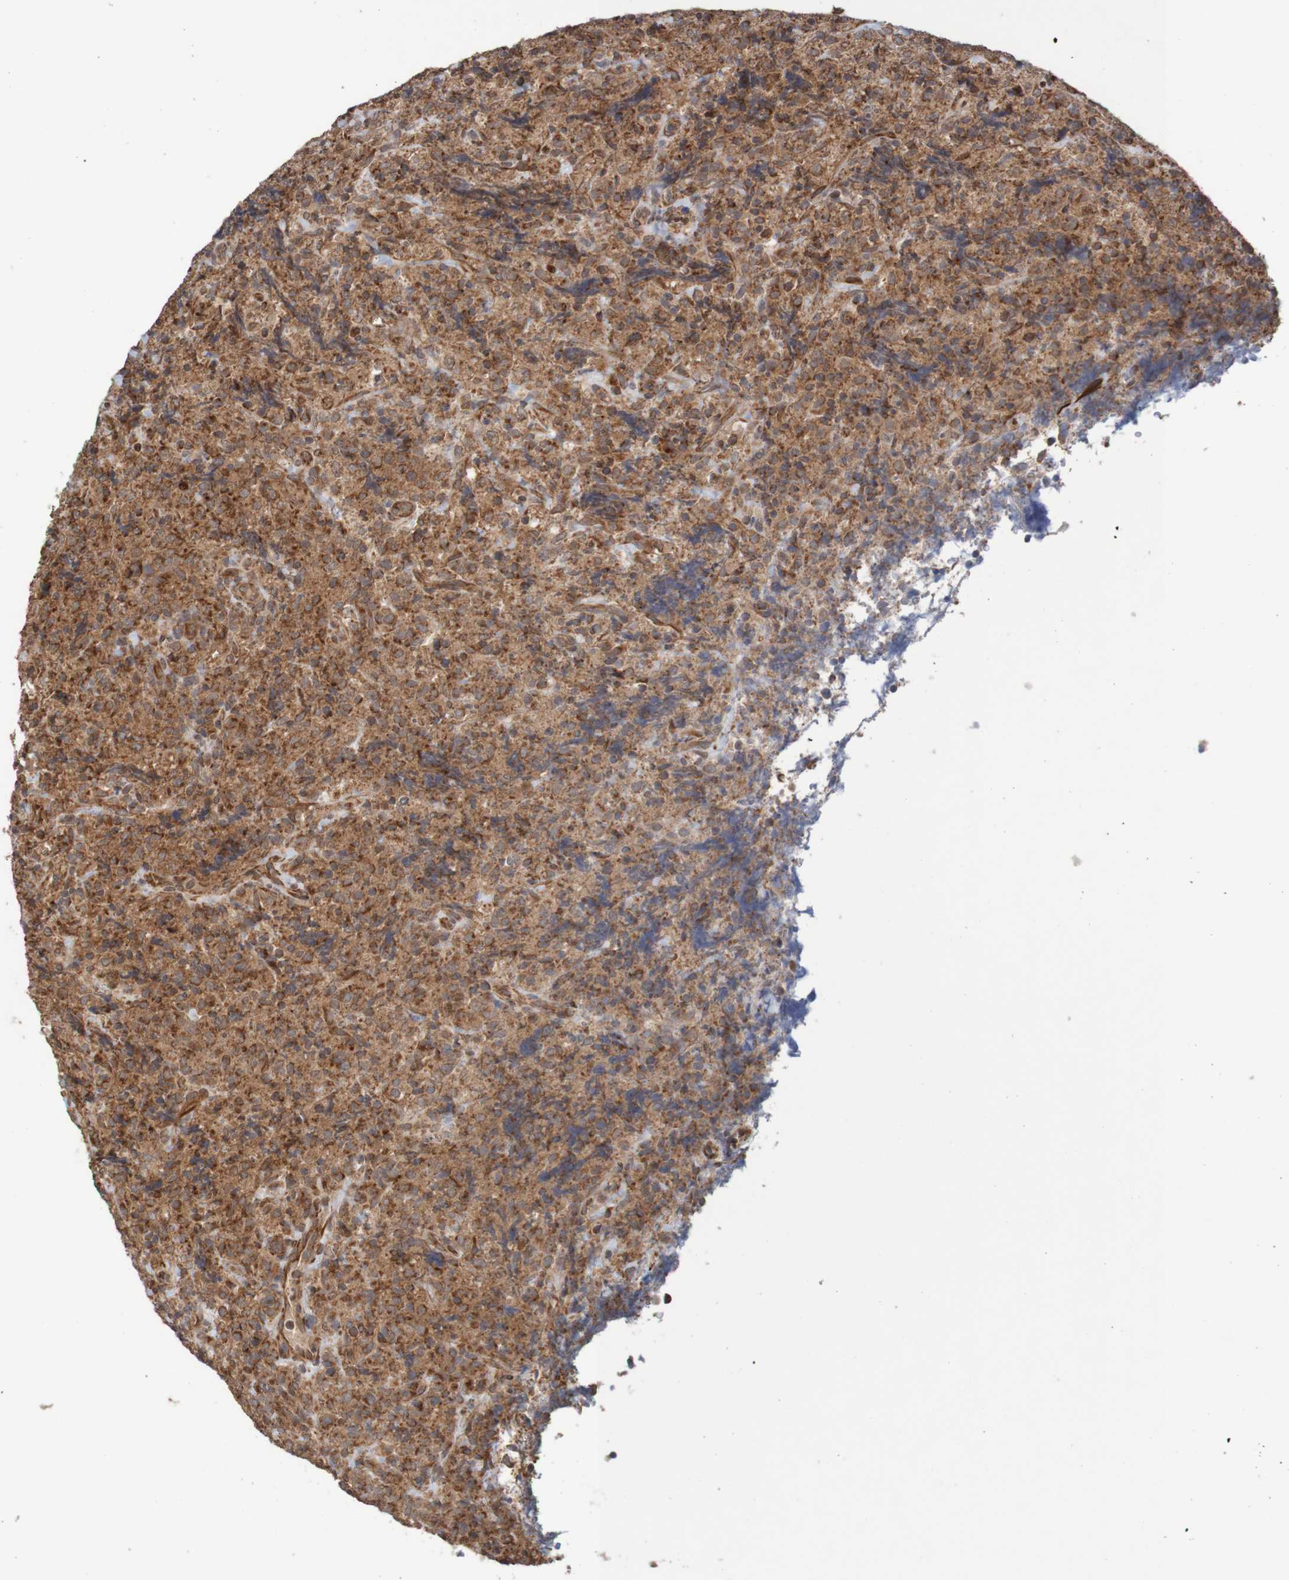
{"staining": {"intensity": "strong", "quantity": ">75%", "location": "cytoplasmic/membranous"}, "tissue": "lymphoma", "cell_type": "Tumor cells", "image_type": "cancer", "snomed": [{"axis": "morphology", "description": "Malignant lymphoma, non-Hodgkin's type, High grade"}, {"axis": "topography", "description": "Tonsil"}], "caption": "High-grade malignant lymphoma, non-Hodgkin's type tissue exhibits strong cytoplasmic/membranous positivity in about >75% of tumor cells, visualized by immunohistochemistry. (brown staining indicates protein expression, while blue staining denotes nuclei).", "gene": "MRPL52", "patient": {"sex": "female", "age": 36}}